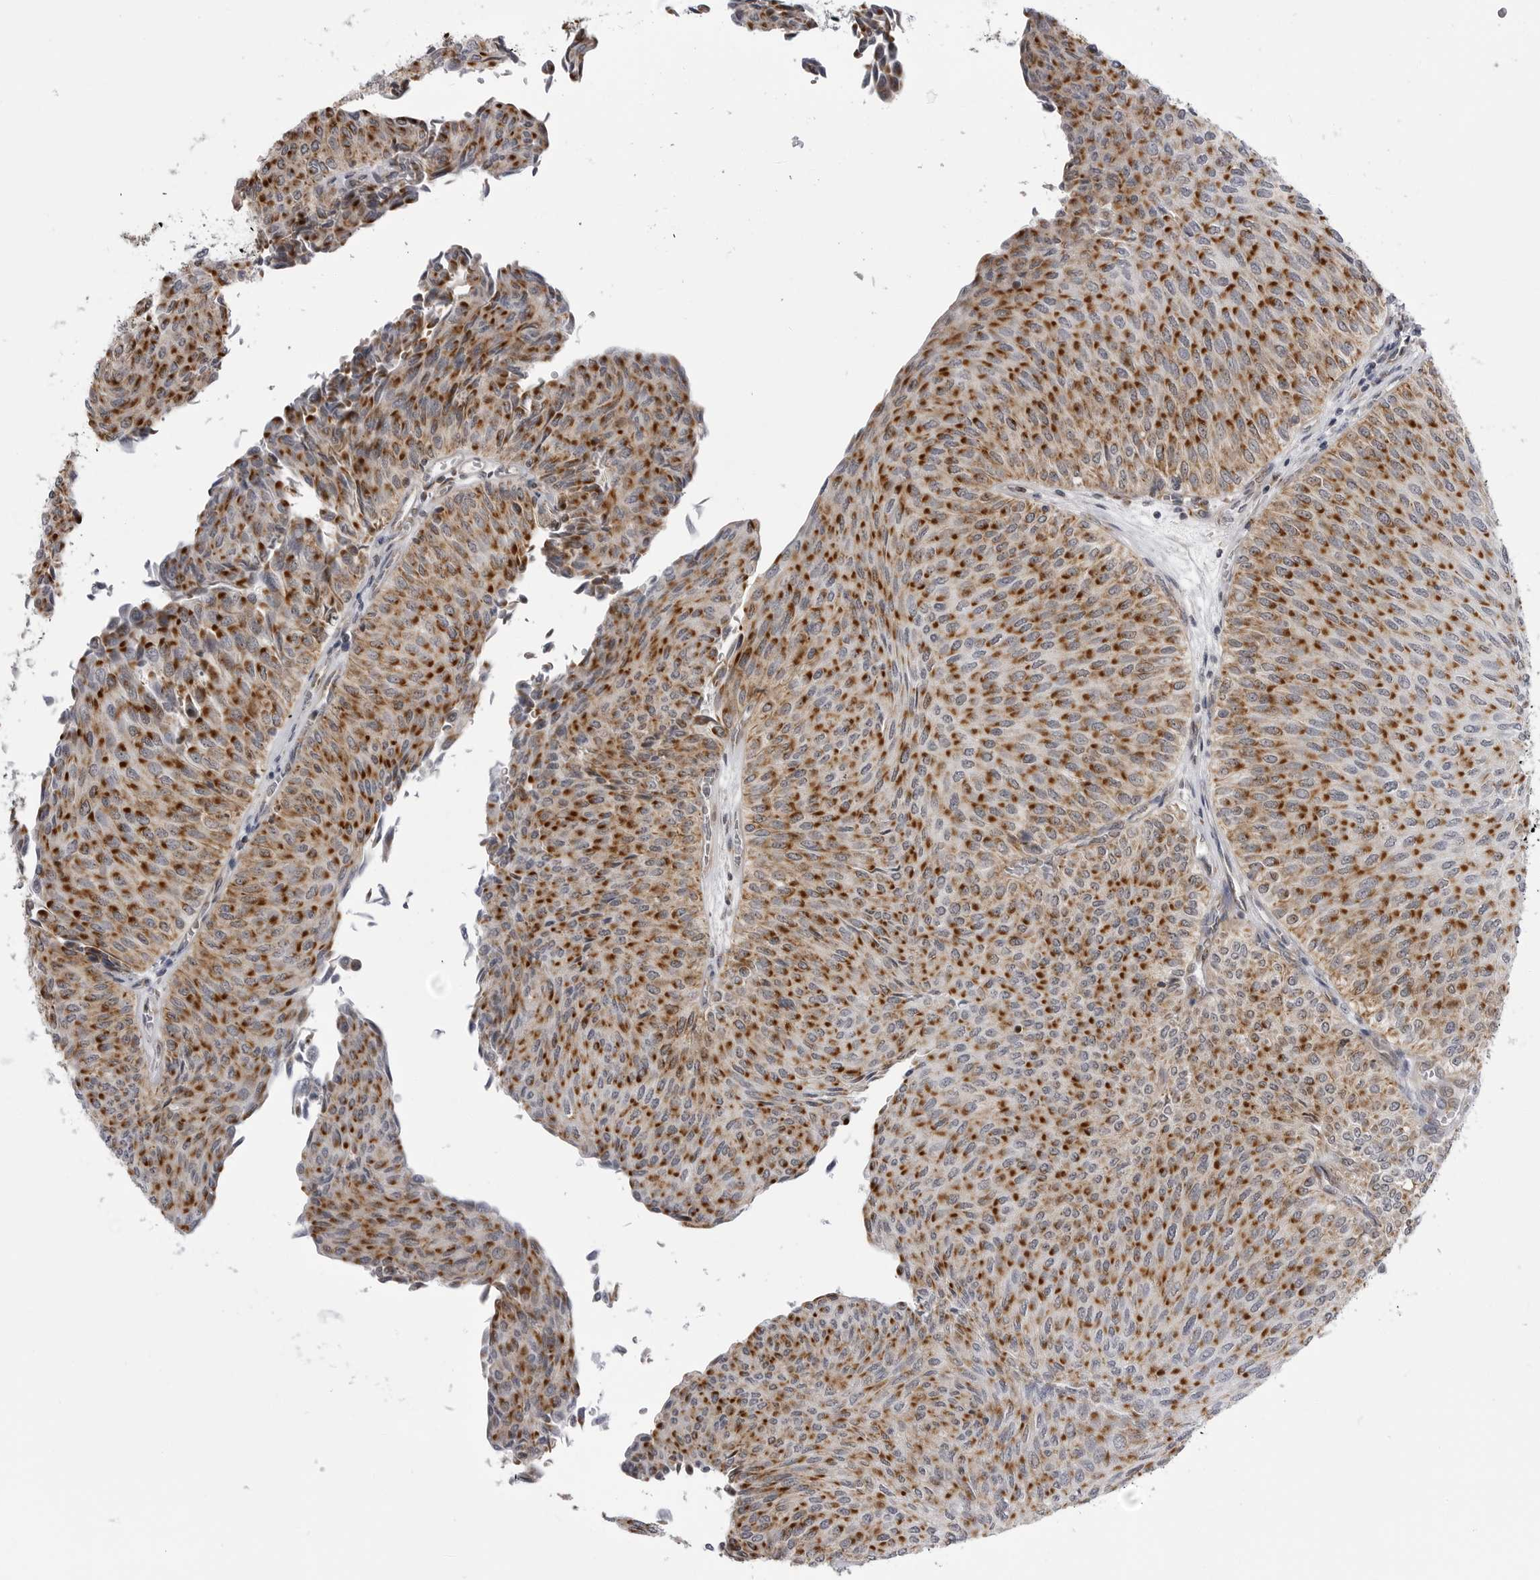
{"staining": {"intensity": "strong", "quantity": ">75%", "location": "cytoplasmic/membranous"}, "tissue": "urothelial cancer", "cell_type": "Tumor cells", "image_type": "cancer", "snomed": [{"axis": "morphology", "description": "Urothelial carcinoma, Low grade"}, {"axis": "topography", "description": "Urinary bladder"}], "caption": "Immunohistochemistry (IHC) (DAB (3,3'-diaminobenzidine)) staining of human urothelial carcinoma (low-grade) shows strong cytoplasmic/membranous protein positivity in about >75% of tumor cells.", "gene": "FH", "patient": {"sex": "male", "age": 78}}